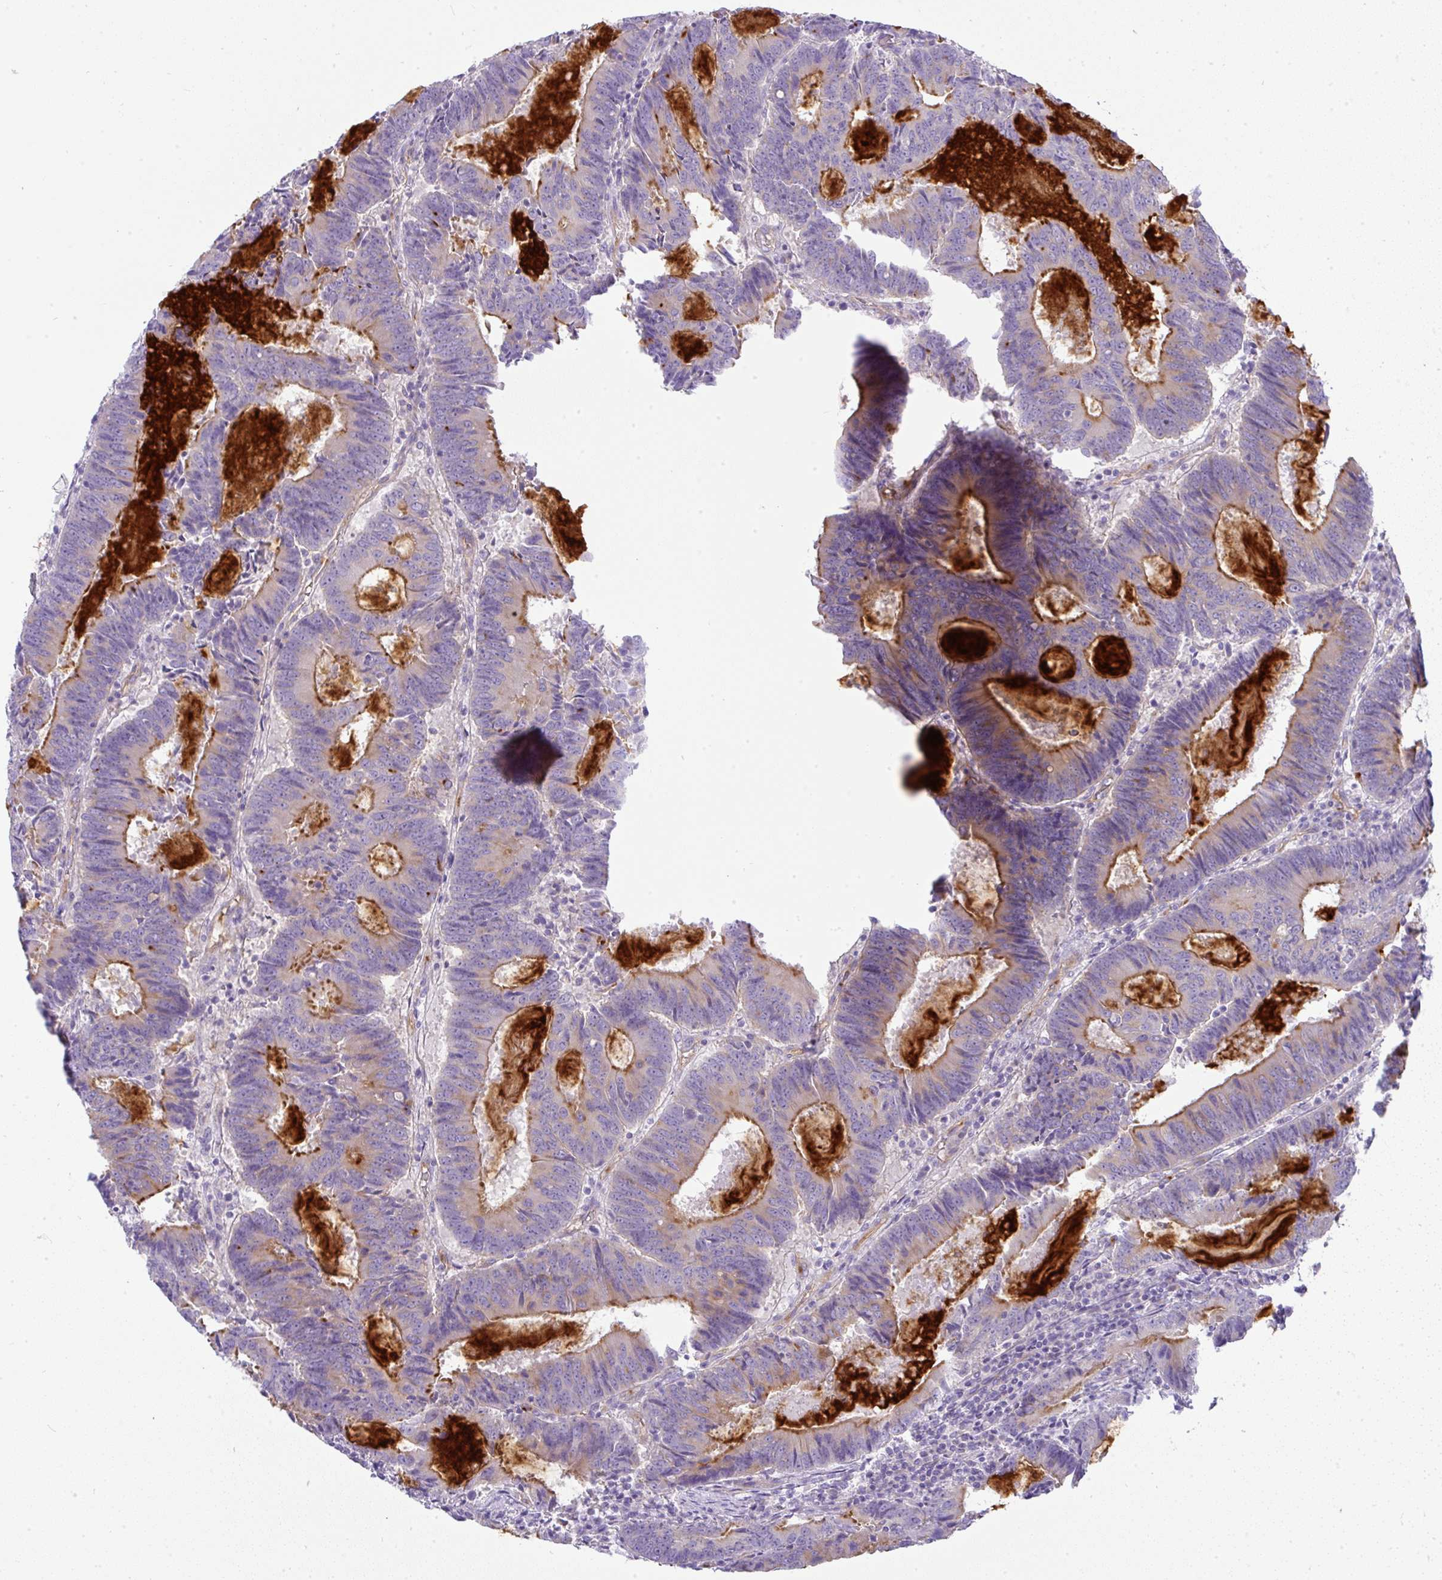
{"staining": {"intensity": "moderate", "quantity": "25%-75%", "location": "cytoplasmic/membranous"}, "tissue": "colorectal cancer", "cell_type": "Tumor cells", "image_type": "cancer", "snomed": [{"axis": "morphology", "description": "Adenocarcinoma, NOS"}, {"axis": "topography", "description": "Colon"}], "caption": "Adenocarcinoma (colorectal) stained with DAB (3,3'-diaminobenzidine) immunohistochemistry demonstrates medium levels of moderate cytoplasmic/membranous expression in about 25%-75% of tumor cells.", "gene": "FAM177A1", "patient": {"sex": "male", "age": 67}}